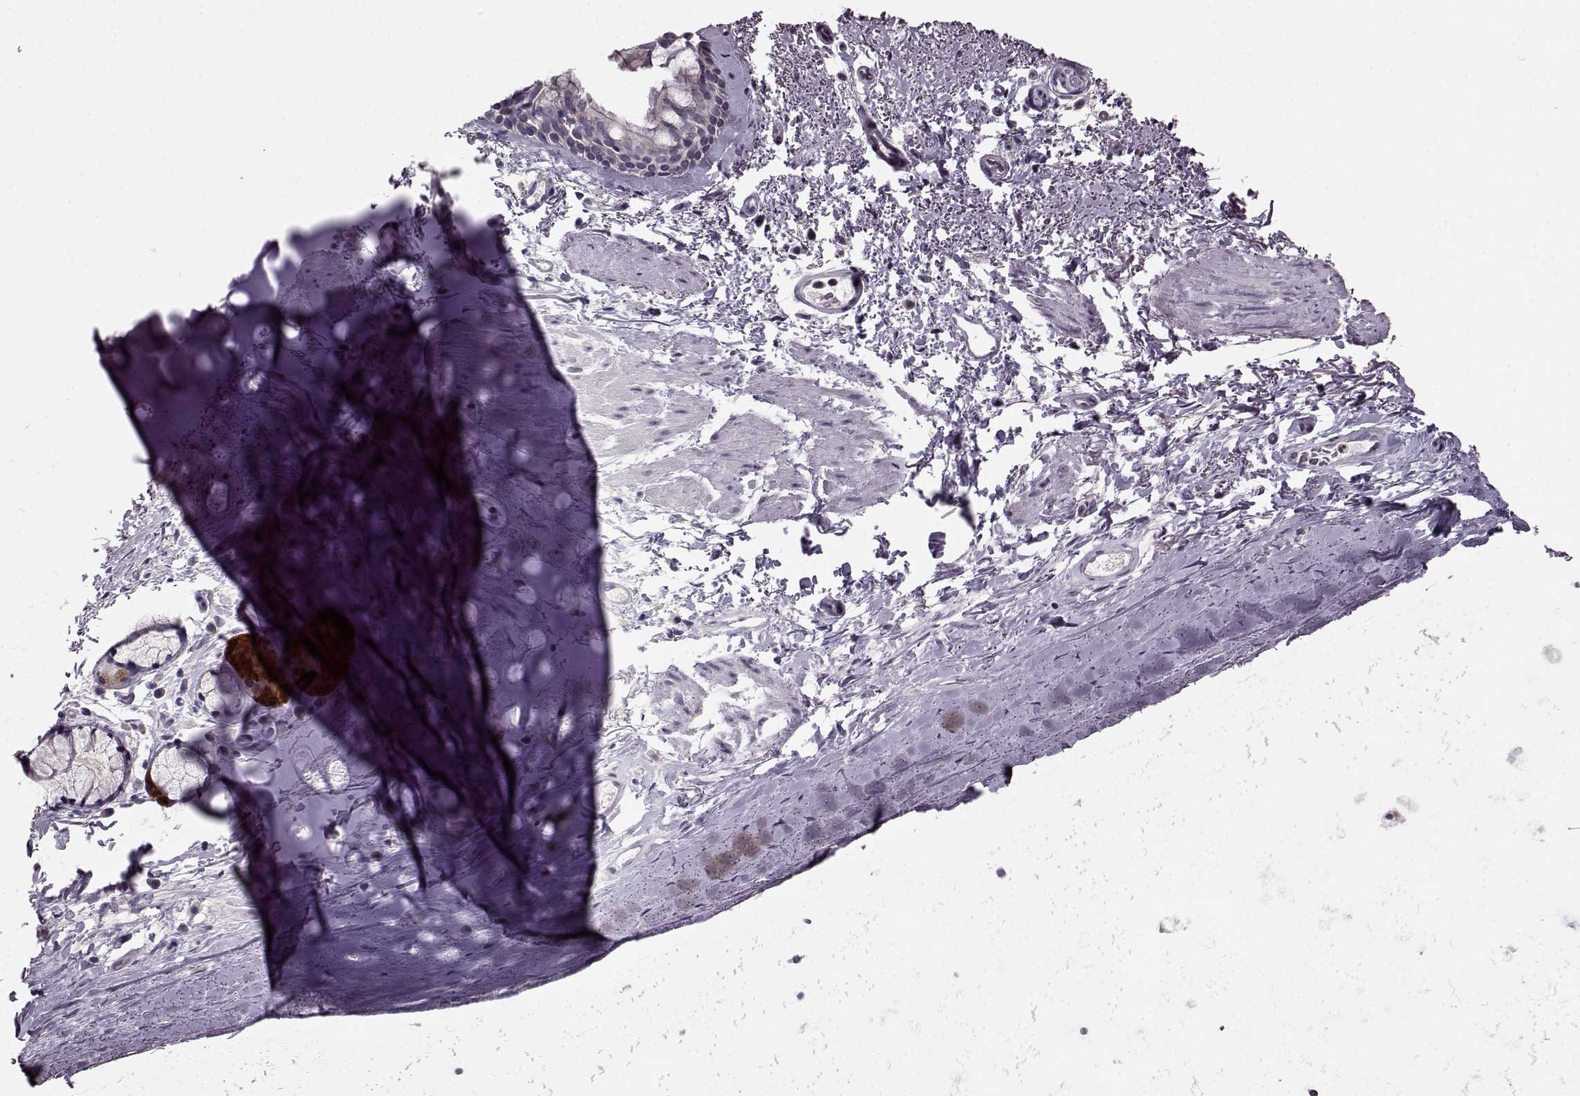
{"staining": {"intensity": "negative", "quantity": "none", "location": "none"}, "tissue": "bronchus", "cell_type": "Respiratory epithelial cells", "image_type": "normal", "snomed": [{"axis": "morphology", "description": "Normal tissue, NOS"}, {"axis": "topography", "description": "Bronchus"}], "caption": "A photomicrograph of bronchus stained for a protein exhibits no brown staining in respiratory epithelial cells. (Stains: DAB immunohistochemistry with hematoxylin counter stain, Microscopy: brightfield microscopy at high magnification).", "gene": "RP1L1", "patient": {"sex": "female", "age": 64}}